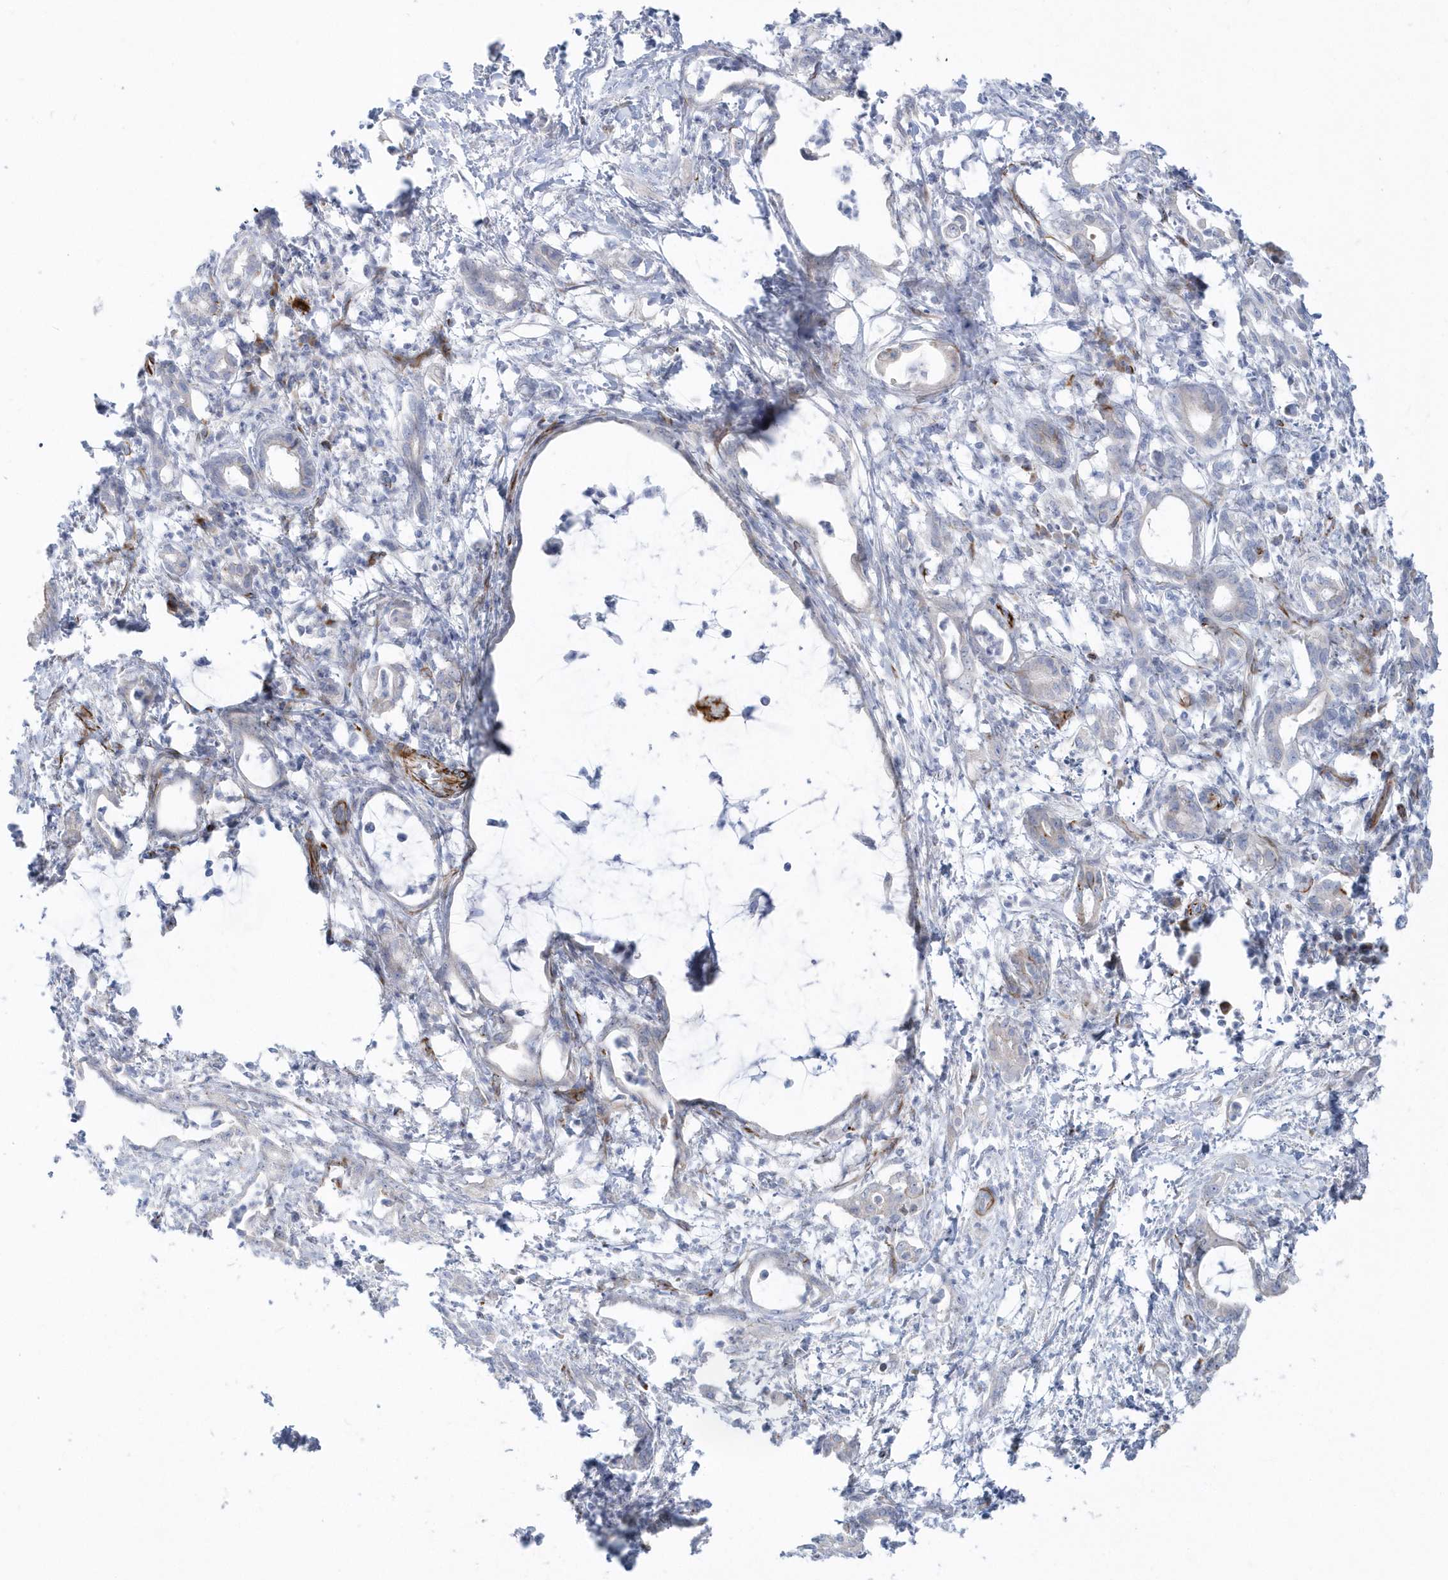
{"staining": {"intensity": "negative", "quantity": "none", "location": "none"}, "tissue": "pancreatic cancer", "cell_type": "Tumor cells", "image_type": "cancer", "snomed": [{"axis": "morphology", "description": "Adenocarcinoma, NOS"}, {"axis": "topography", "description": "Pancreas"}], "caption": "DAB (3,3'-diaminobenzidine) immunohistochemical staining of adenocarcinoma (pancreatic) demonstrates no significant staining in tumor cells. Brightfield microscopy of immunohistochemistry stained with DAB (brown) and hematoxylin (blue), captured at high magnification.", "gene": "PPIL6", "patient": {"sex": "female", "age": 55}}